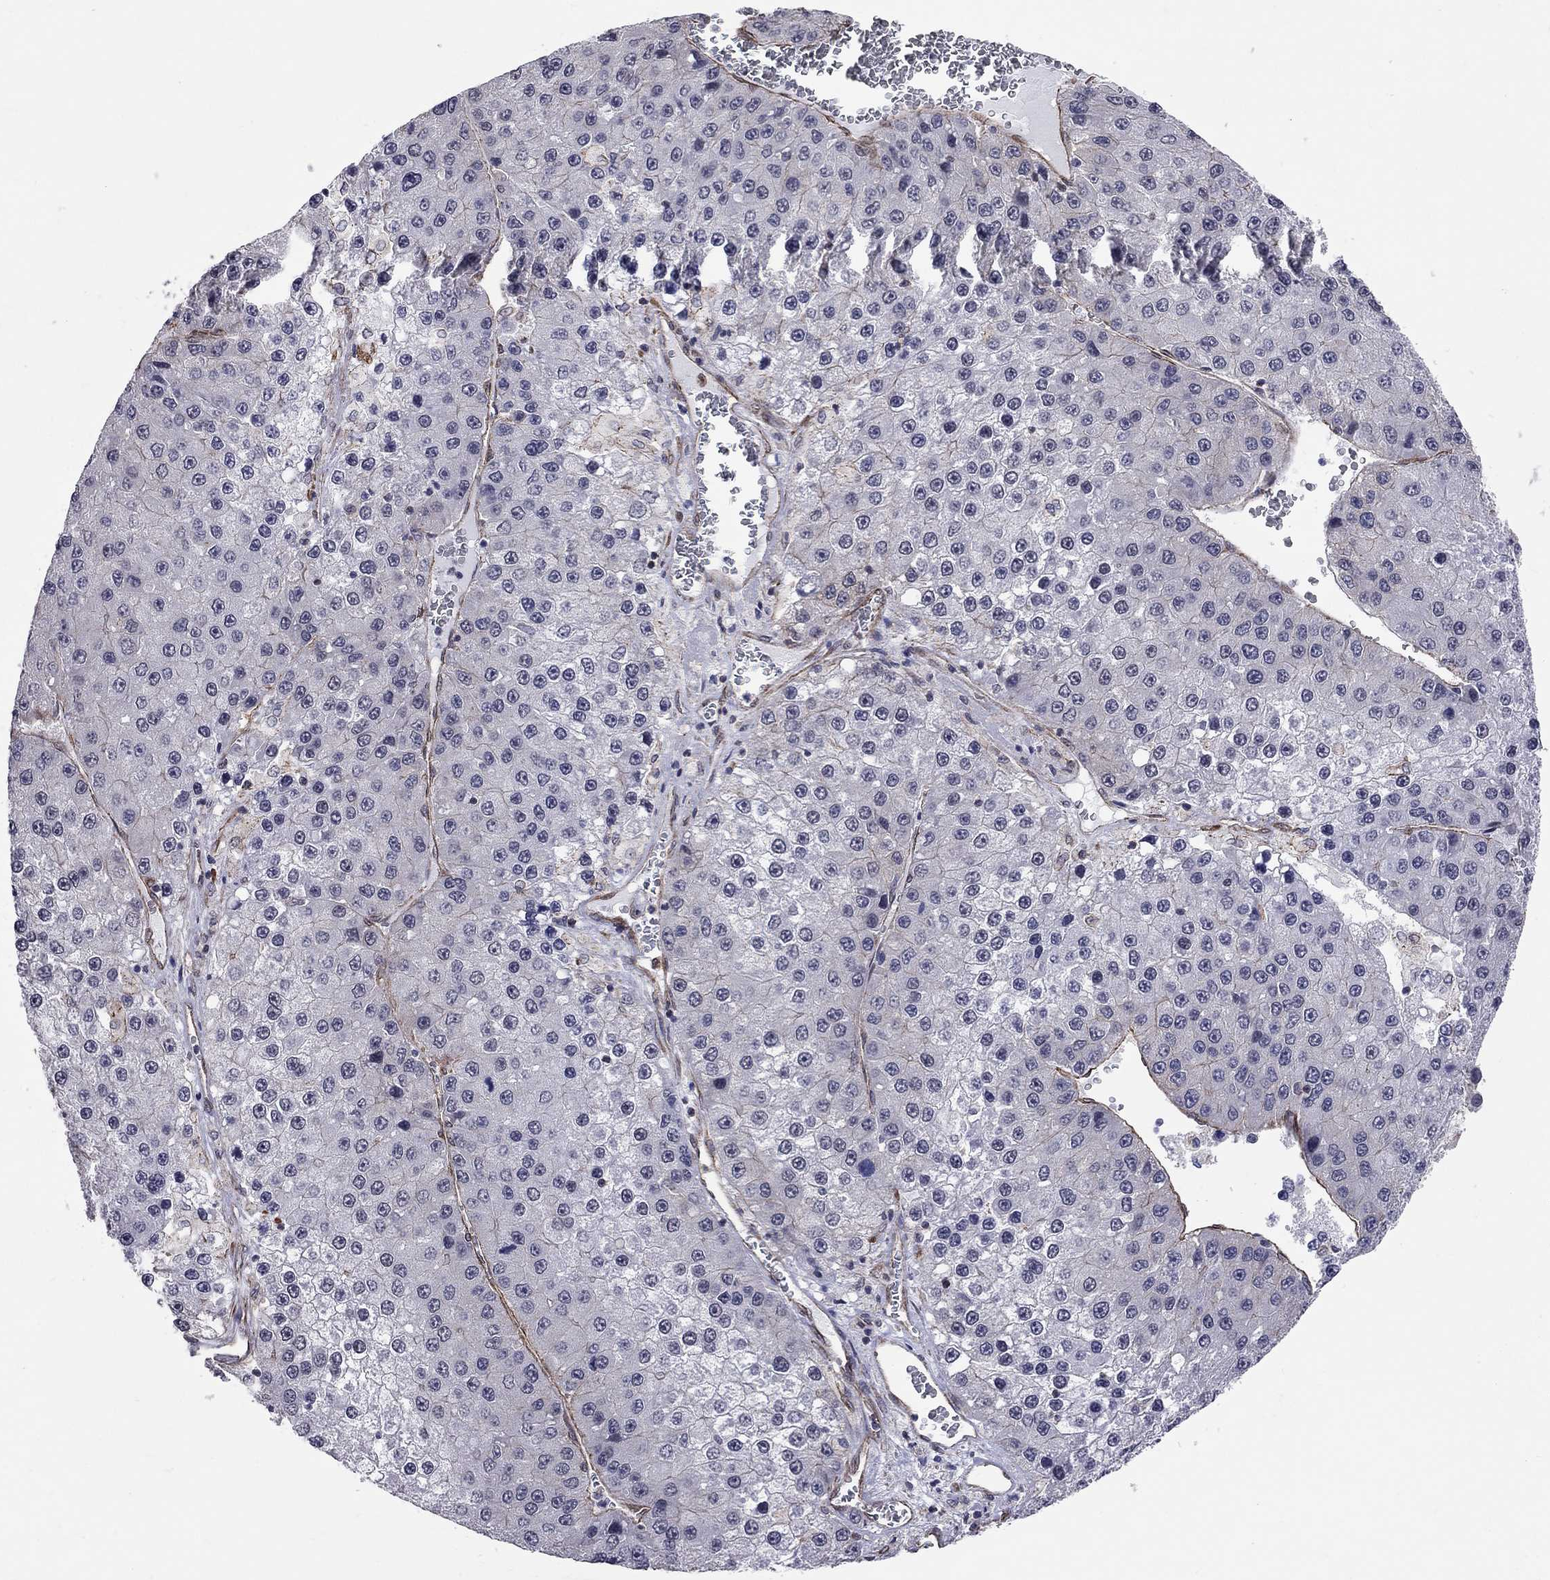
{"staining": {"intensity": "negative", "quantity": "none", "location": "none"}, "tissue": "liver cancer", "cell_type": "Tumor cells", "image_type": "cancer", "snomed": [{"axis": "morphology", "description": "Carcinoma, Hepatocellular, NOS"}, {"axis": "topography", "description": "Liver"}], "caption": "An IHC photomicrograph of hepatocellular carcinoma (liver) is shown. There is no staining in tumor cells of hepatocellular carcinoma (liver).", "gene": "BICDL2", "patient": {"sex": "female", "age": 73}}